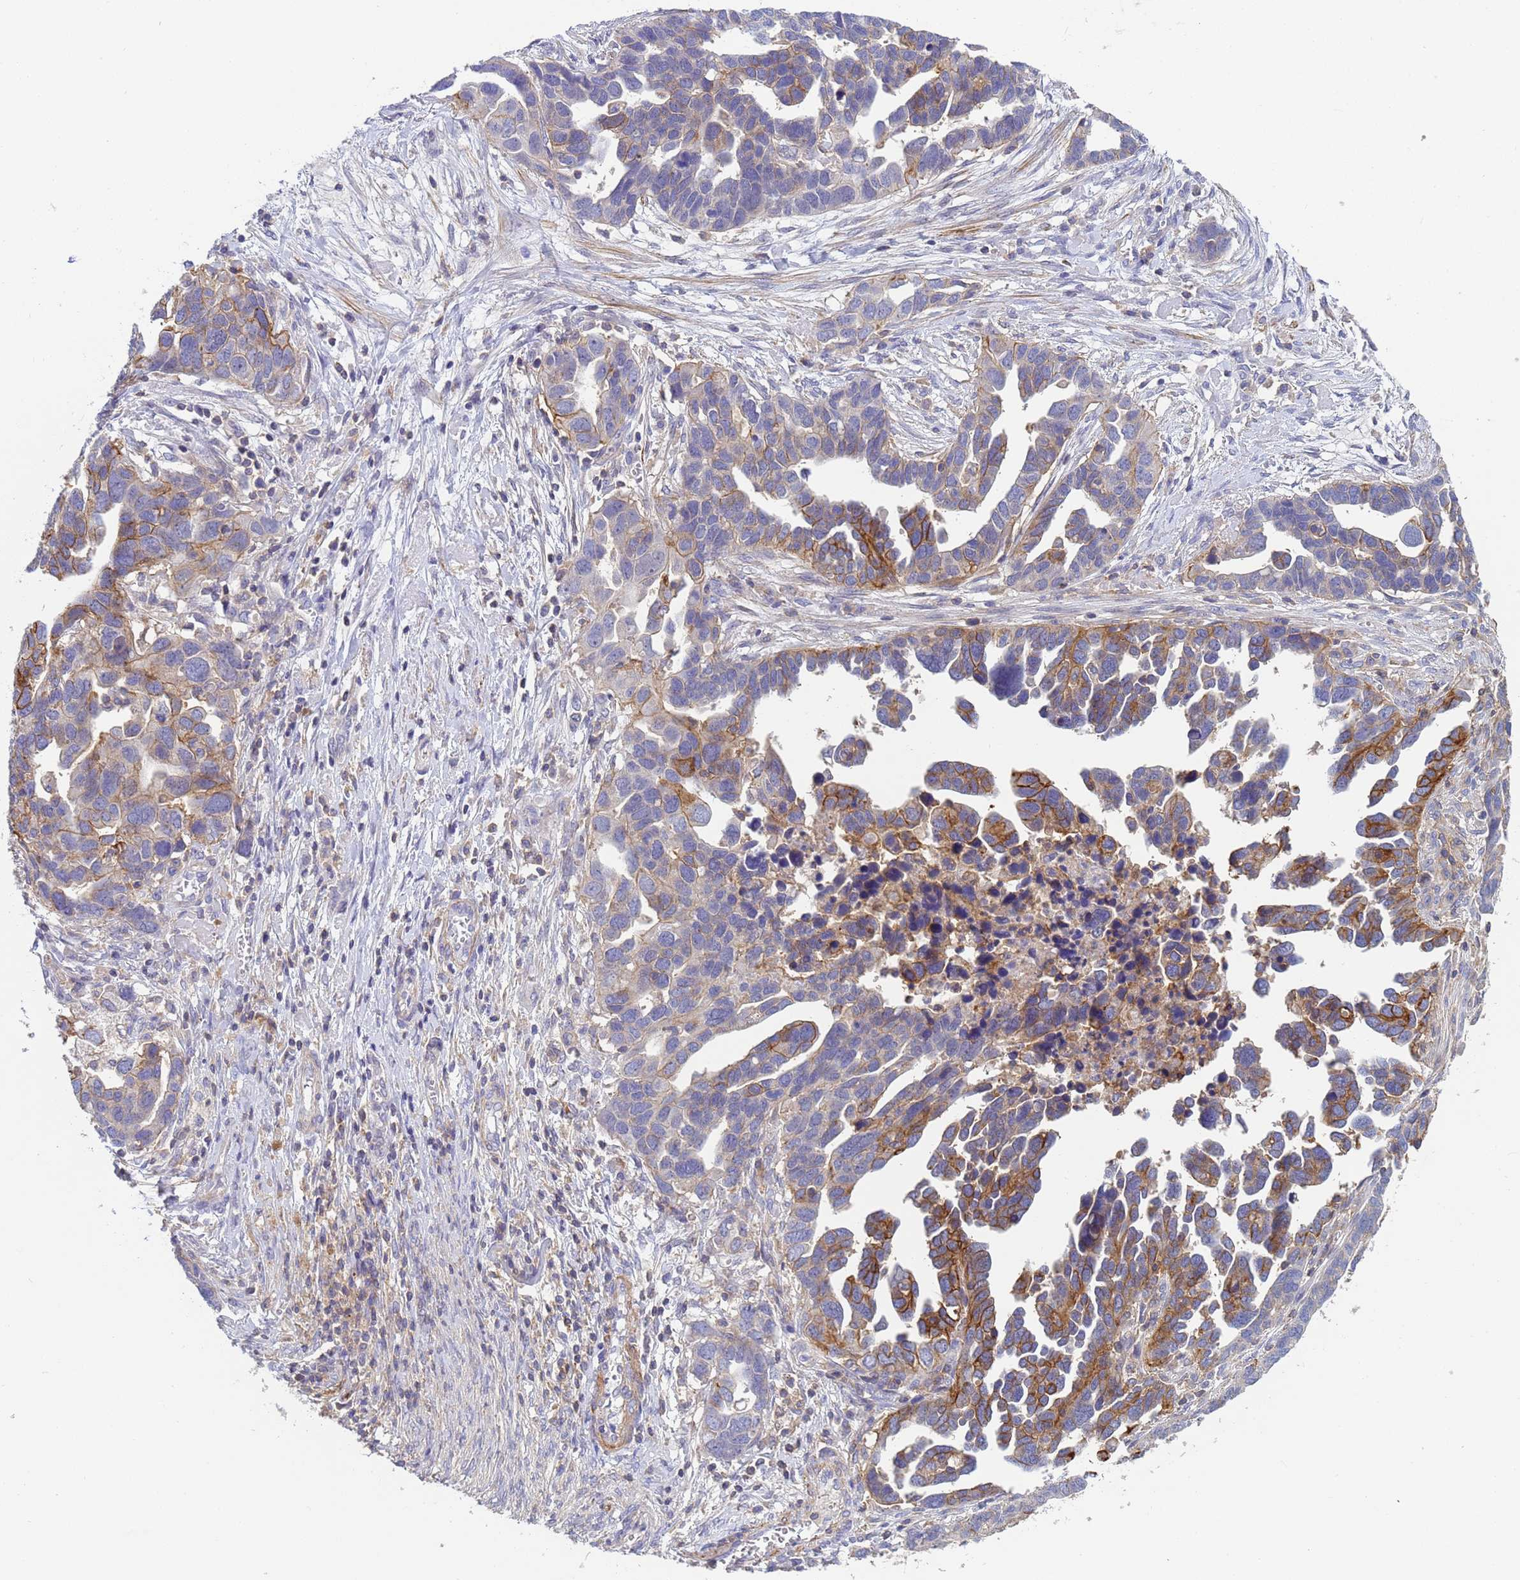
{"staining": {"intensity": "moderate", "quantity": "<25%", "location": "cytoplasmic/membranous"}, "tissue": "ovarian cancer", "cell_type": "Tumor cells", "image_type": "cancer", "snomed": [{"axis": "morphology", "description": "Cystadenocarcinoma, serous, NOS"}, {"axis": "topography", "description": "Ovary"}], "caption": "Protein expression analysis of ovarian cancer (serous cystadenocarcinoma) demonstrates moderate cytoplasmic/membranous expression in about <25% of tumor cells.", "gene": "KLHL13", "patient": {"sex": "female", "age": 54}}